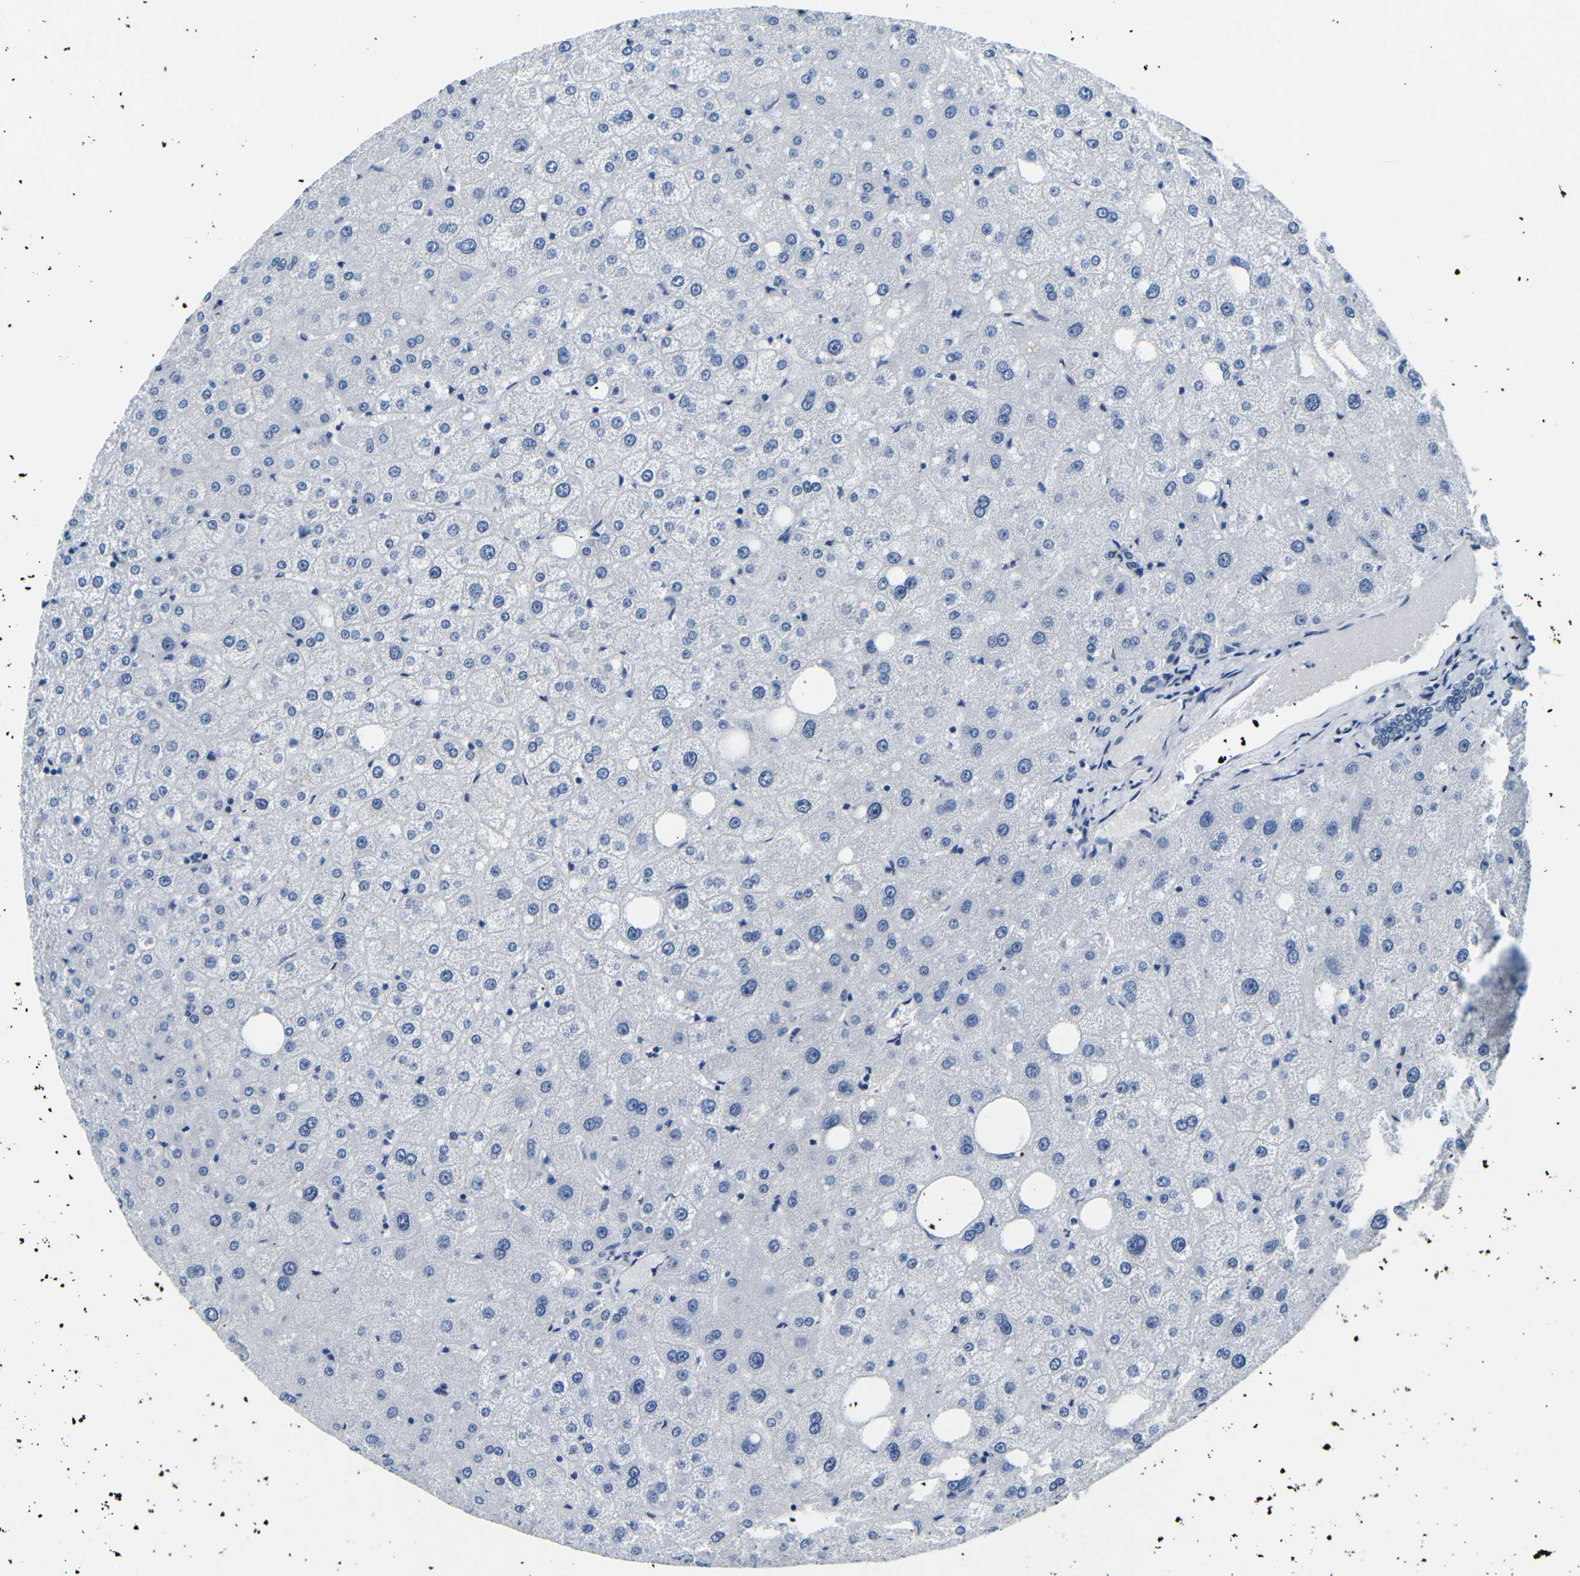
{"staining": {"intensity": "negative", "quantity": "none", "location": "none"}, "tissue": "liver", "cell_type": "Cholangiocytes", "image_type": "normal", "snomed": [{"axis": "morphology", "description": "Normal tissue, NOS"}, {"axis": "topography", "description": "Liver"}], "caption": "DAB immunohistochemical staining of normal human liver demonstrates no significant expression in cholangiocytes.", "gene": "TAFA1", "patient": {"sex": "male", "age": 73}}